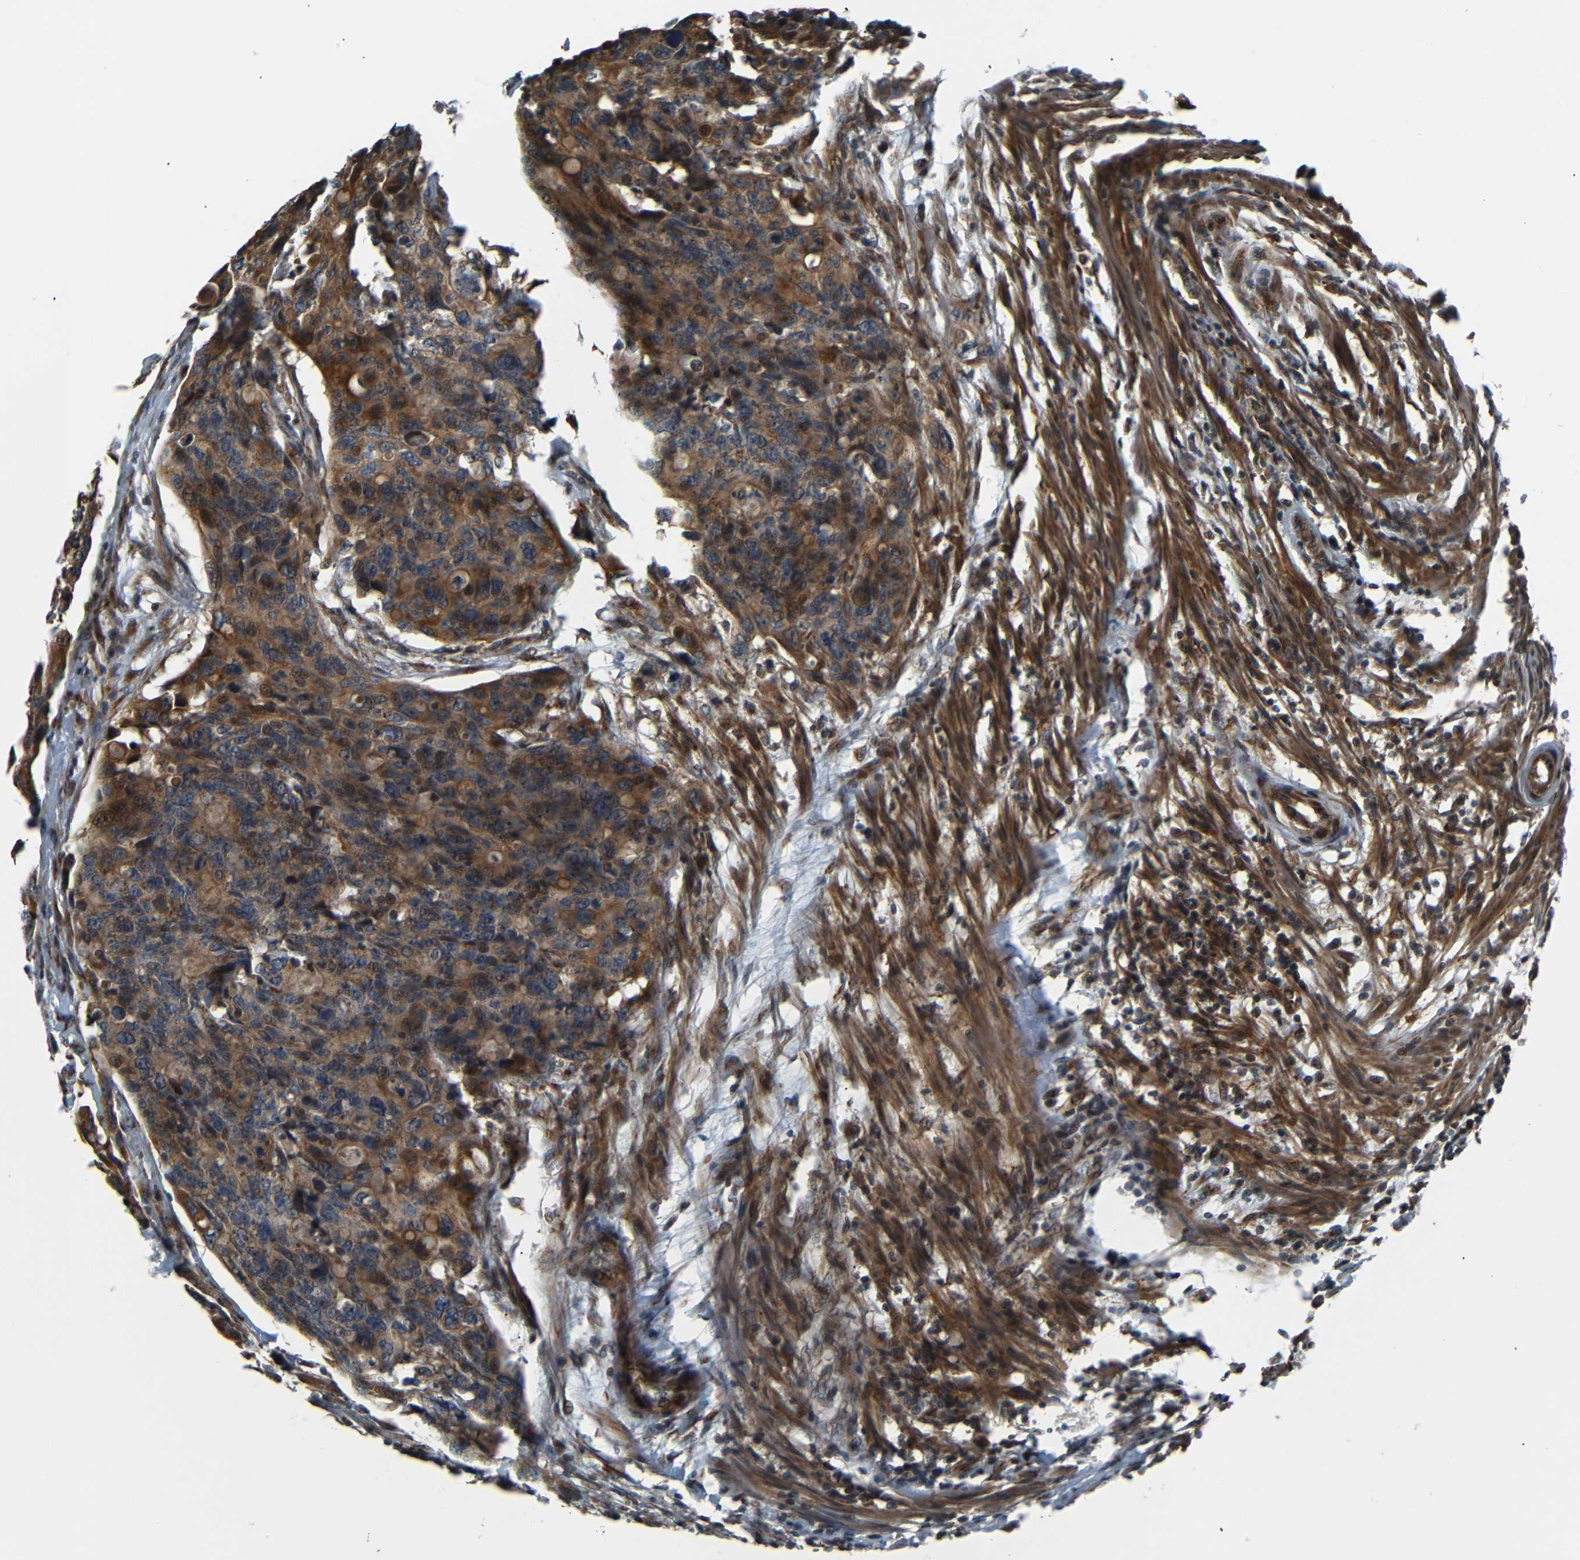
{"staining": {"intensity": "moderate", "quantity": ">75%", "location": "cytoplasmic/membranous,nuclear"}, "tissue": "colorectal cancer", "cell_type": "Tumor cells", "image_type": "cancer", "snomed": [{"axis": "morphology", "description": "Adenocarcinoma, NOS"}, {"axis": "topography", "description": "Colon"}], "caption": "This micrograph displays IHC staining of human adenocarcinoma (colorectal), with medium moderate cytoplasmic/membranous and nuclear positivity in approximately >75% of tumor cells.", "gene": "AKAP9", "patient": {"sex": "female", "age": 57}}